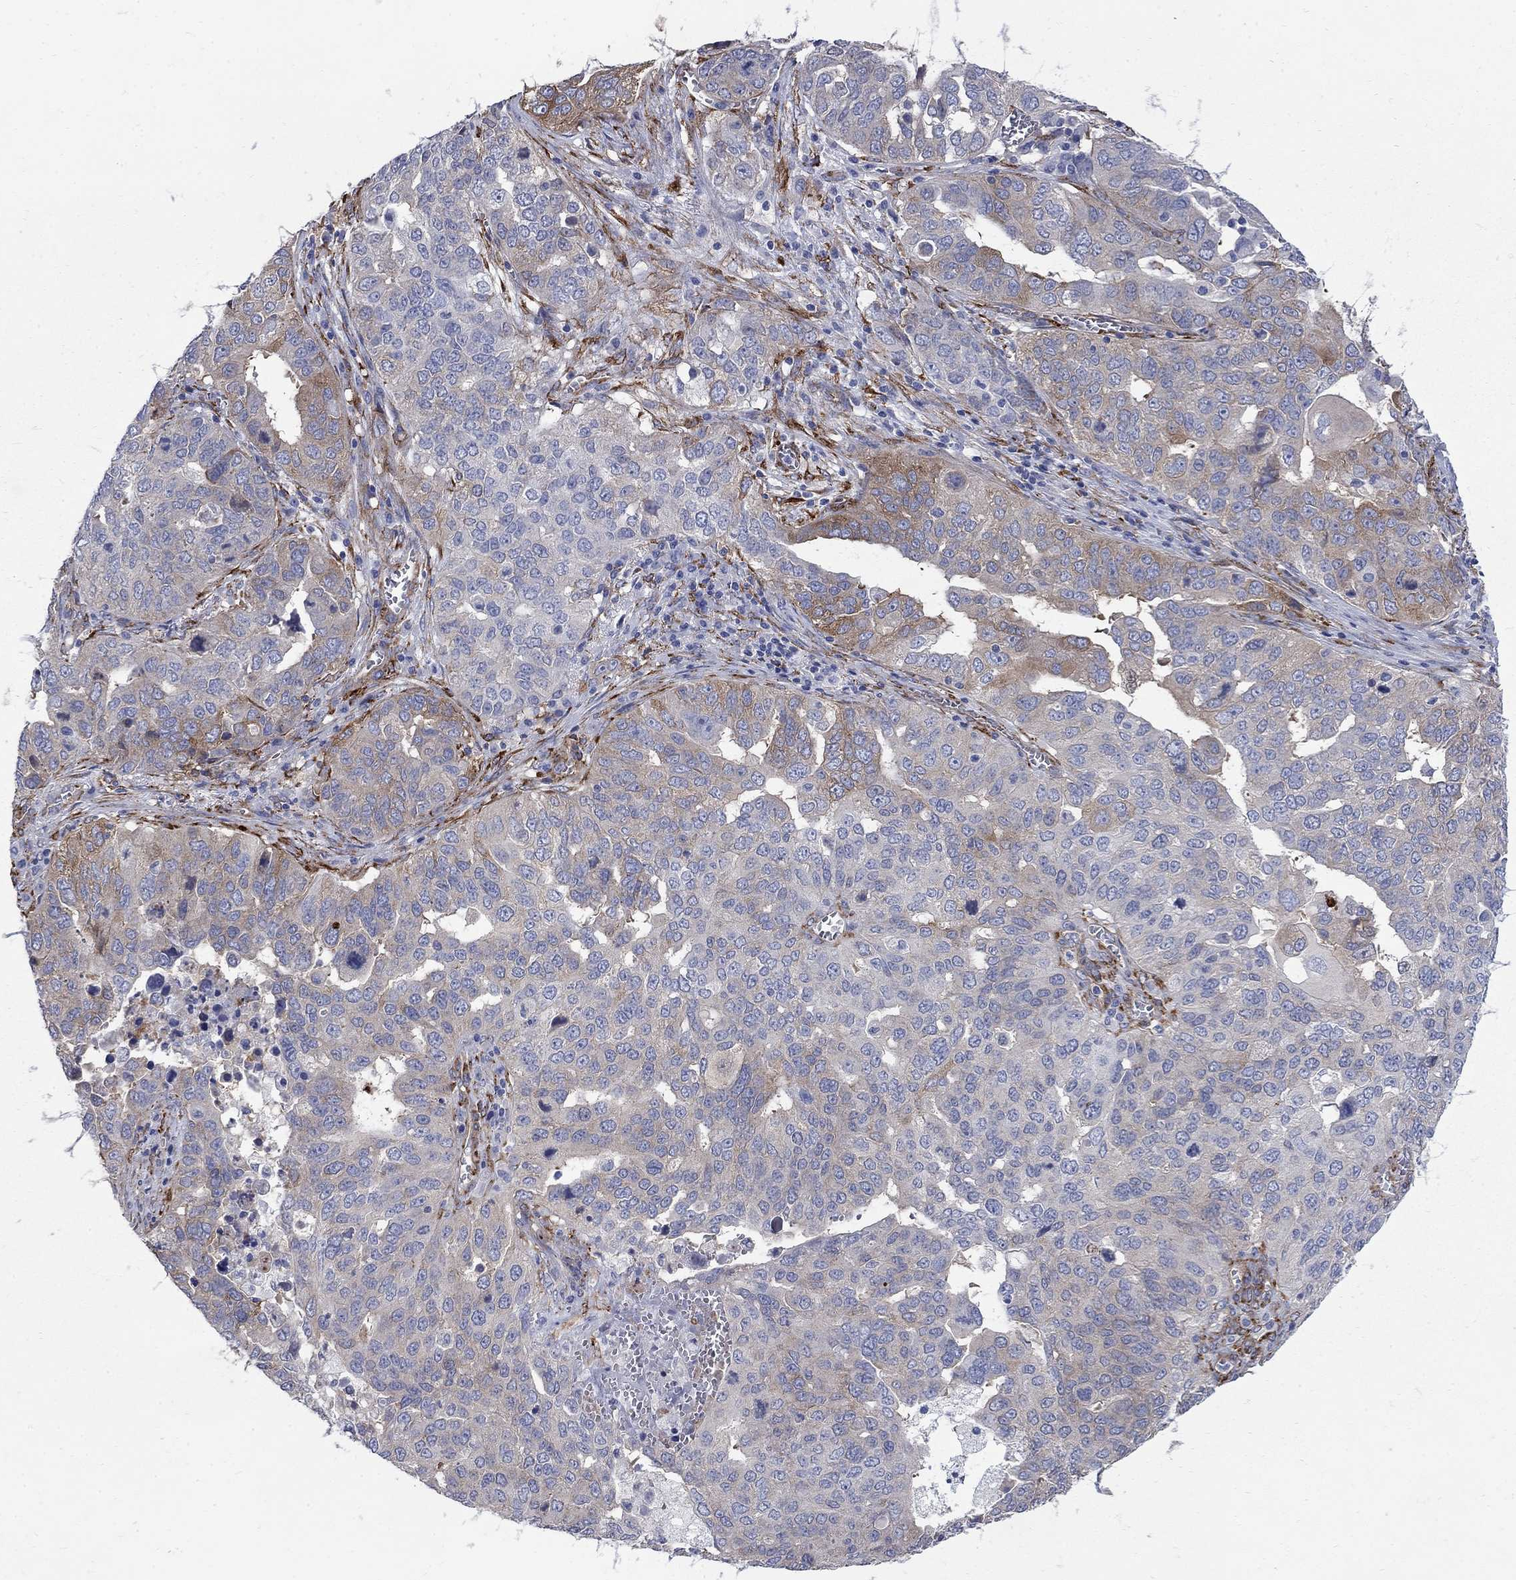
{"staining": {"intensity": "moderate", "quantity": "25%-75%", "location": "cytoplasmic/membranous"}, "tissue": "ovarian cancer", "cell_type": "Tumor cells", "image_type": "cancer", "snomed": [{"axis": "morphology", "description": "Carcinoma, endometroid"}, {"axis": "topography", "description": "Soft tissue"}, {"axis": "topography", "description": "Ovary"}], "caption": "A medium amount of moderate cytoplasmic/membranous positivity is seen in about 25%-75% of tumor cells in ovarian cancer tissue.", "gene": "SEPTIN8", "patient": {"sex": "female", "age": 52}}